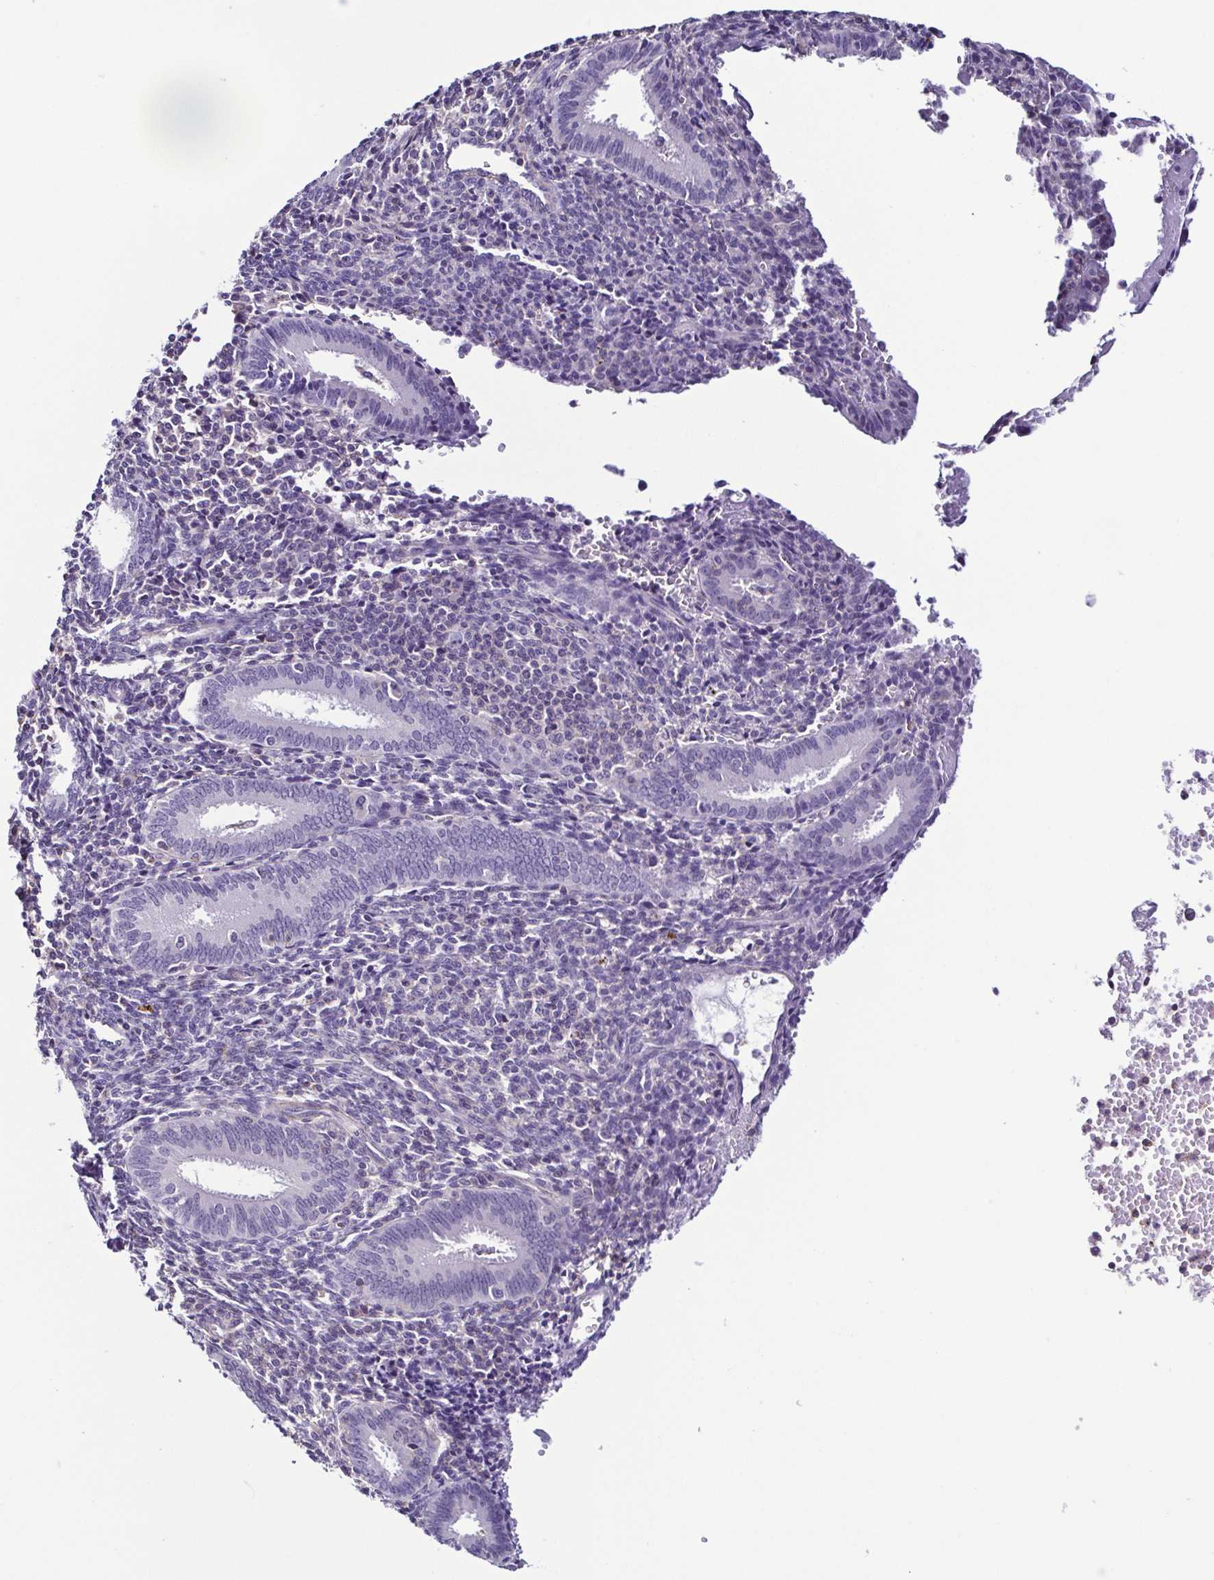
{"staining": {"intensity": "negative", "quantity": "none", "location": "none"}, "tissue": "endometrium", "cell_type": "Cells in endometrial stroma", "image_type": "normal", "snomed": [{"axis": "morphology", "description": "Normal tissue, NOS"}, {"axis": "topography", "description": "Endometrium"}], "caption": "The immunohistochemistry micrograph has no significant expression in cells in endometrial stroma of endometrium. (Stains: DAB (3,3'-diaminobenzidine) IHC with hematoxylin counter stain, Microscopy: brightfield microscopy at high magnification).", "gene": "TNNT2", "patient": {"sex": "female", "age": 41}}